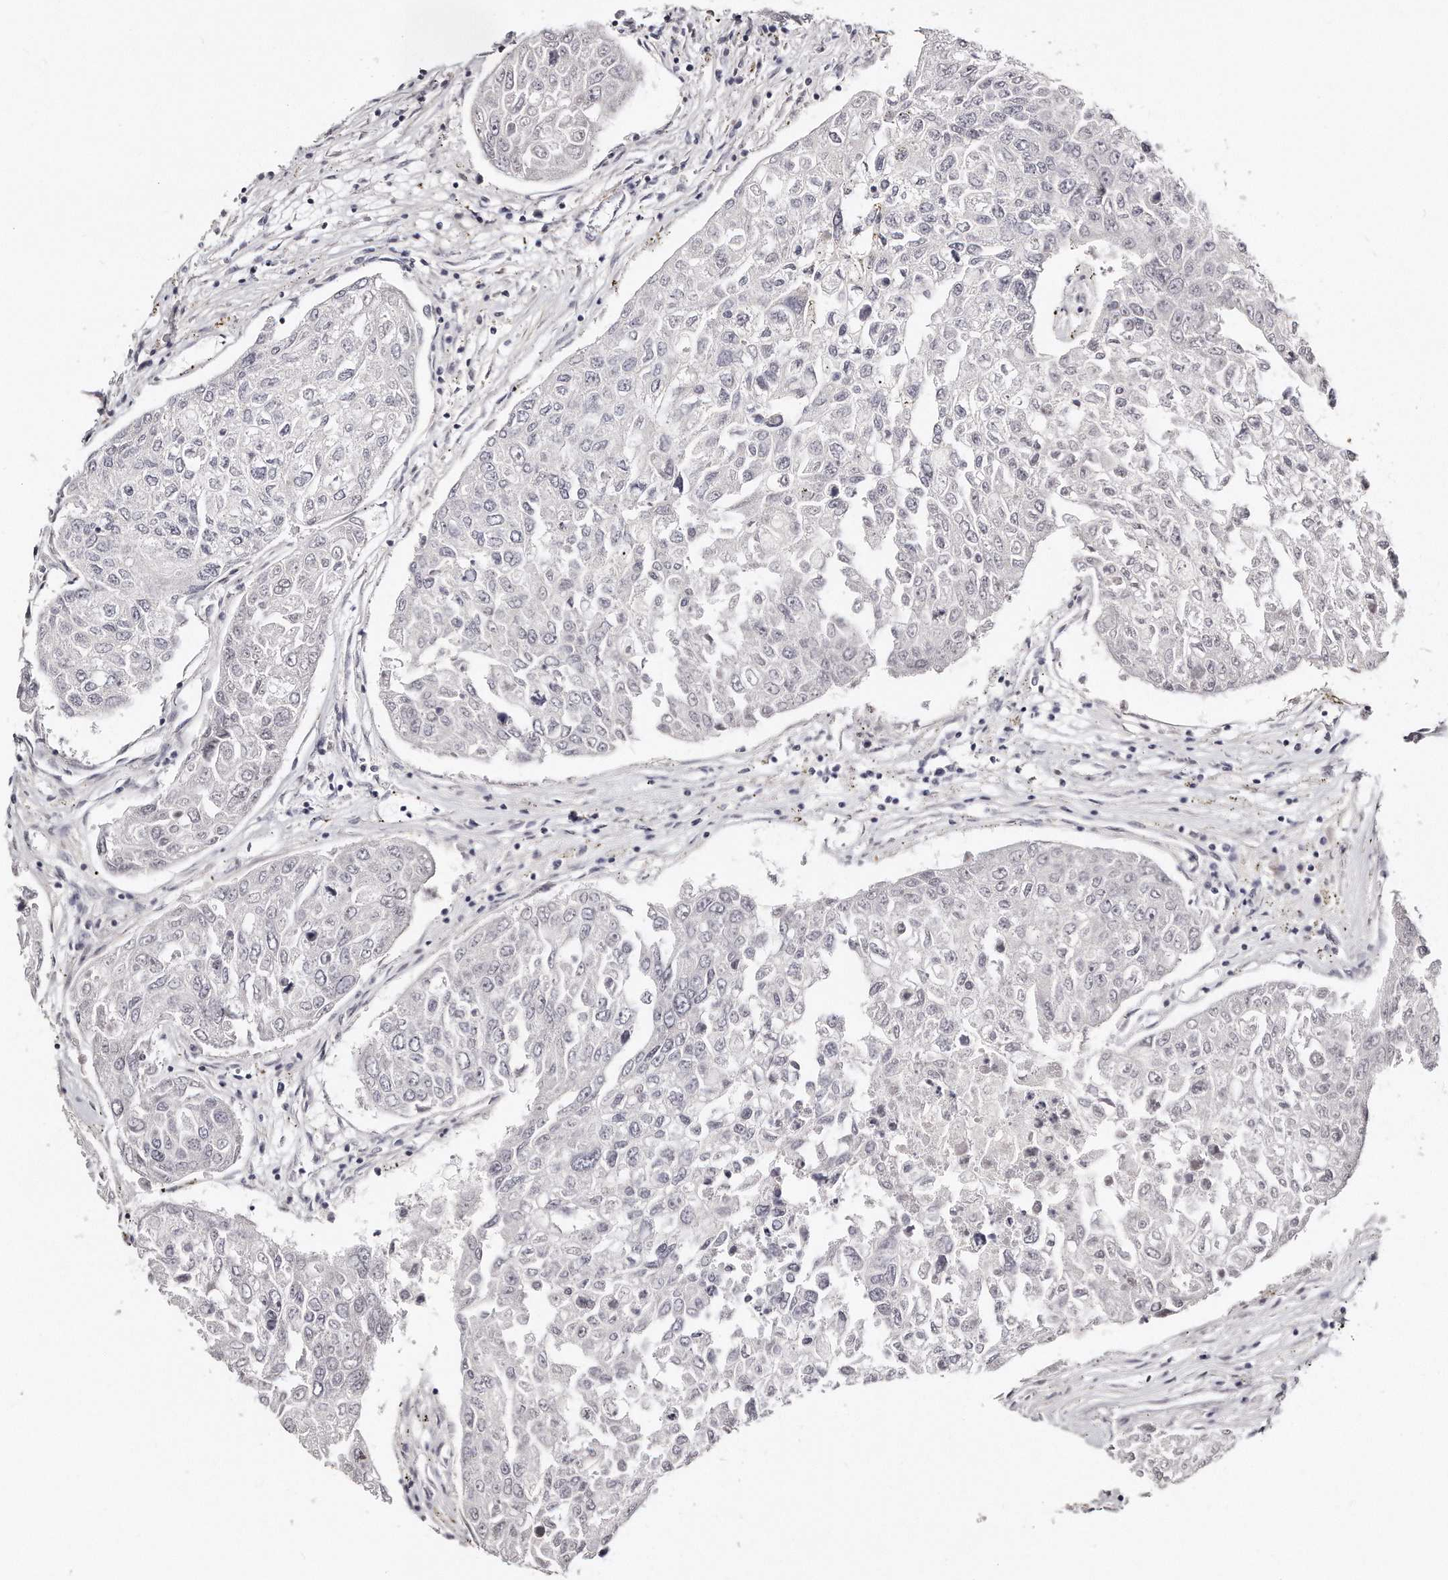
{"staining": {"intensity": "negative", "quantity": "none", "location": "none"}, "tissue": "urothelial cancer", "cell_type": "Tumor cells", "image_type": "cancer", "snomed": [{"axis": "morphology", "description": "Urothelial carcinoma, High grade"}, {"axis": "topography", "description": "Lymph node"}, {"axis": "topography", "description": "Urinary bladder"}], "caption": "Urothelial carcinoma (high-grade) stained for a protein using IHC displays no expression tumor cells.", "gene": "LMOD1", "patient": {"sex": "male", "age": 51}}